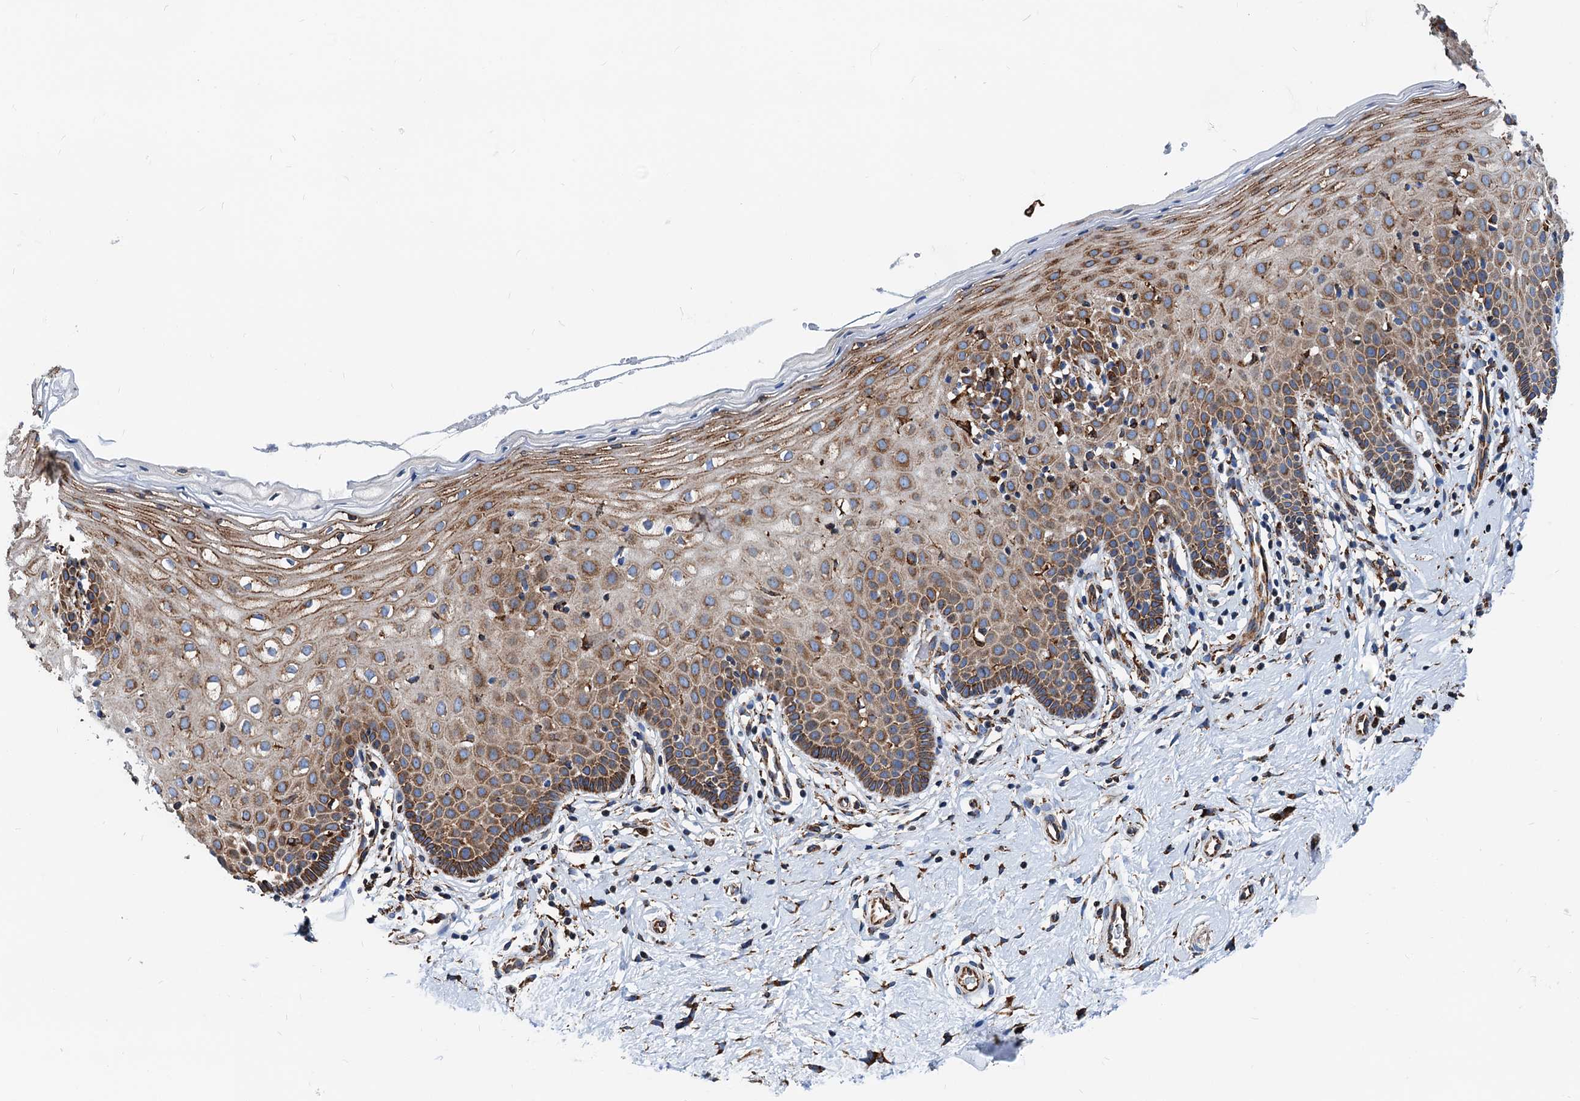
{"staining": {"intensity": "moderate", "quantity": ">75%", "location": "cytoplasmic/membranous"}, "tissue": "cervix", "cell_type": "Glandular cells", "image_type": "normal", "snomed": [{"axis": "morphology", "description": "Normal tissue, NOS"}, {"axis": "topography", "description": "Cervix"}], "caption": "Protein expression analysis of normal cervix demonstrates moderate cytoplasmic/membranous staining in approximately >75% of glandular cells. (DAB IHC, brown staining for protein, blue staining for nuclei).", "gene": "HSPA5", "patient": {"sex": "female", "age": 36}}